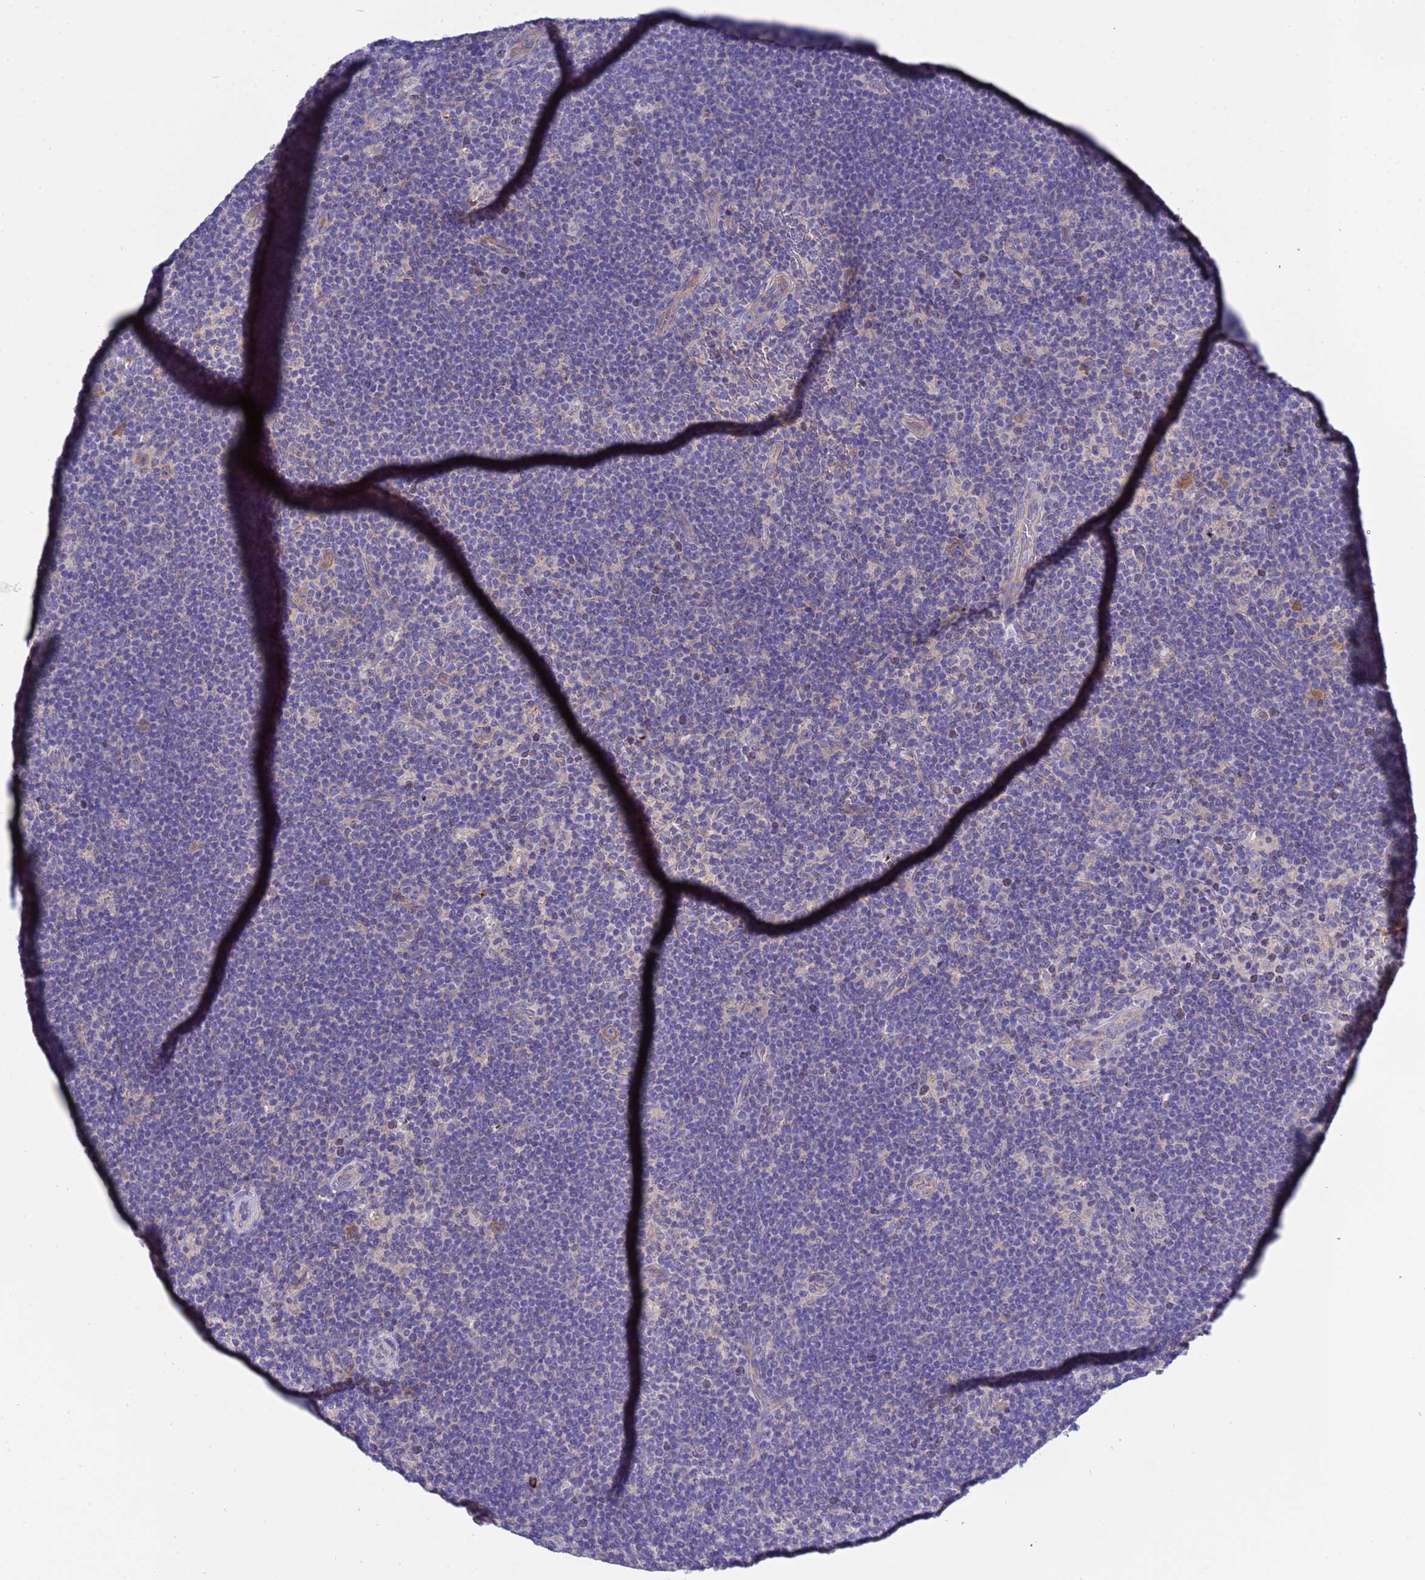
{"staining": {"intensity": "weak", "quantity": ">75%", "location": "cytoplasmic/membranous"}, "tissue": "lymphoma", "cell_type": "Tumor cells", "image_type": "cancer", "snomed": [{"axis": "morphology", "description": "Hodgkin's disease, NOS"}, {"axis": "topography", "description": "Lymph node"}], "caption": "IHC micrograph of Hodgkin's disease stained for a protein (brown), which exhibits low levels of weak cytoplasmic/membranous positivity in about >75% of tumor cells.", "gene": "RC3H2", "patient": {"sex": "female", "age": 57}}